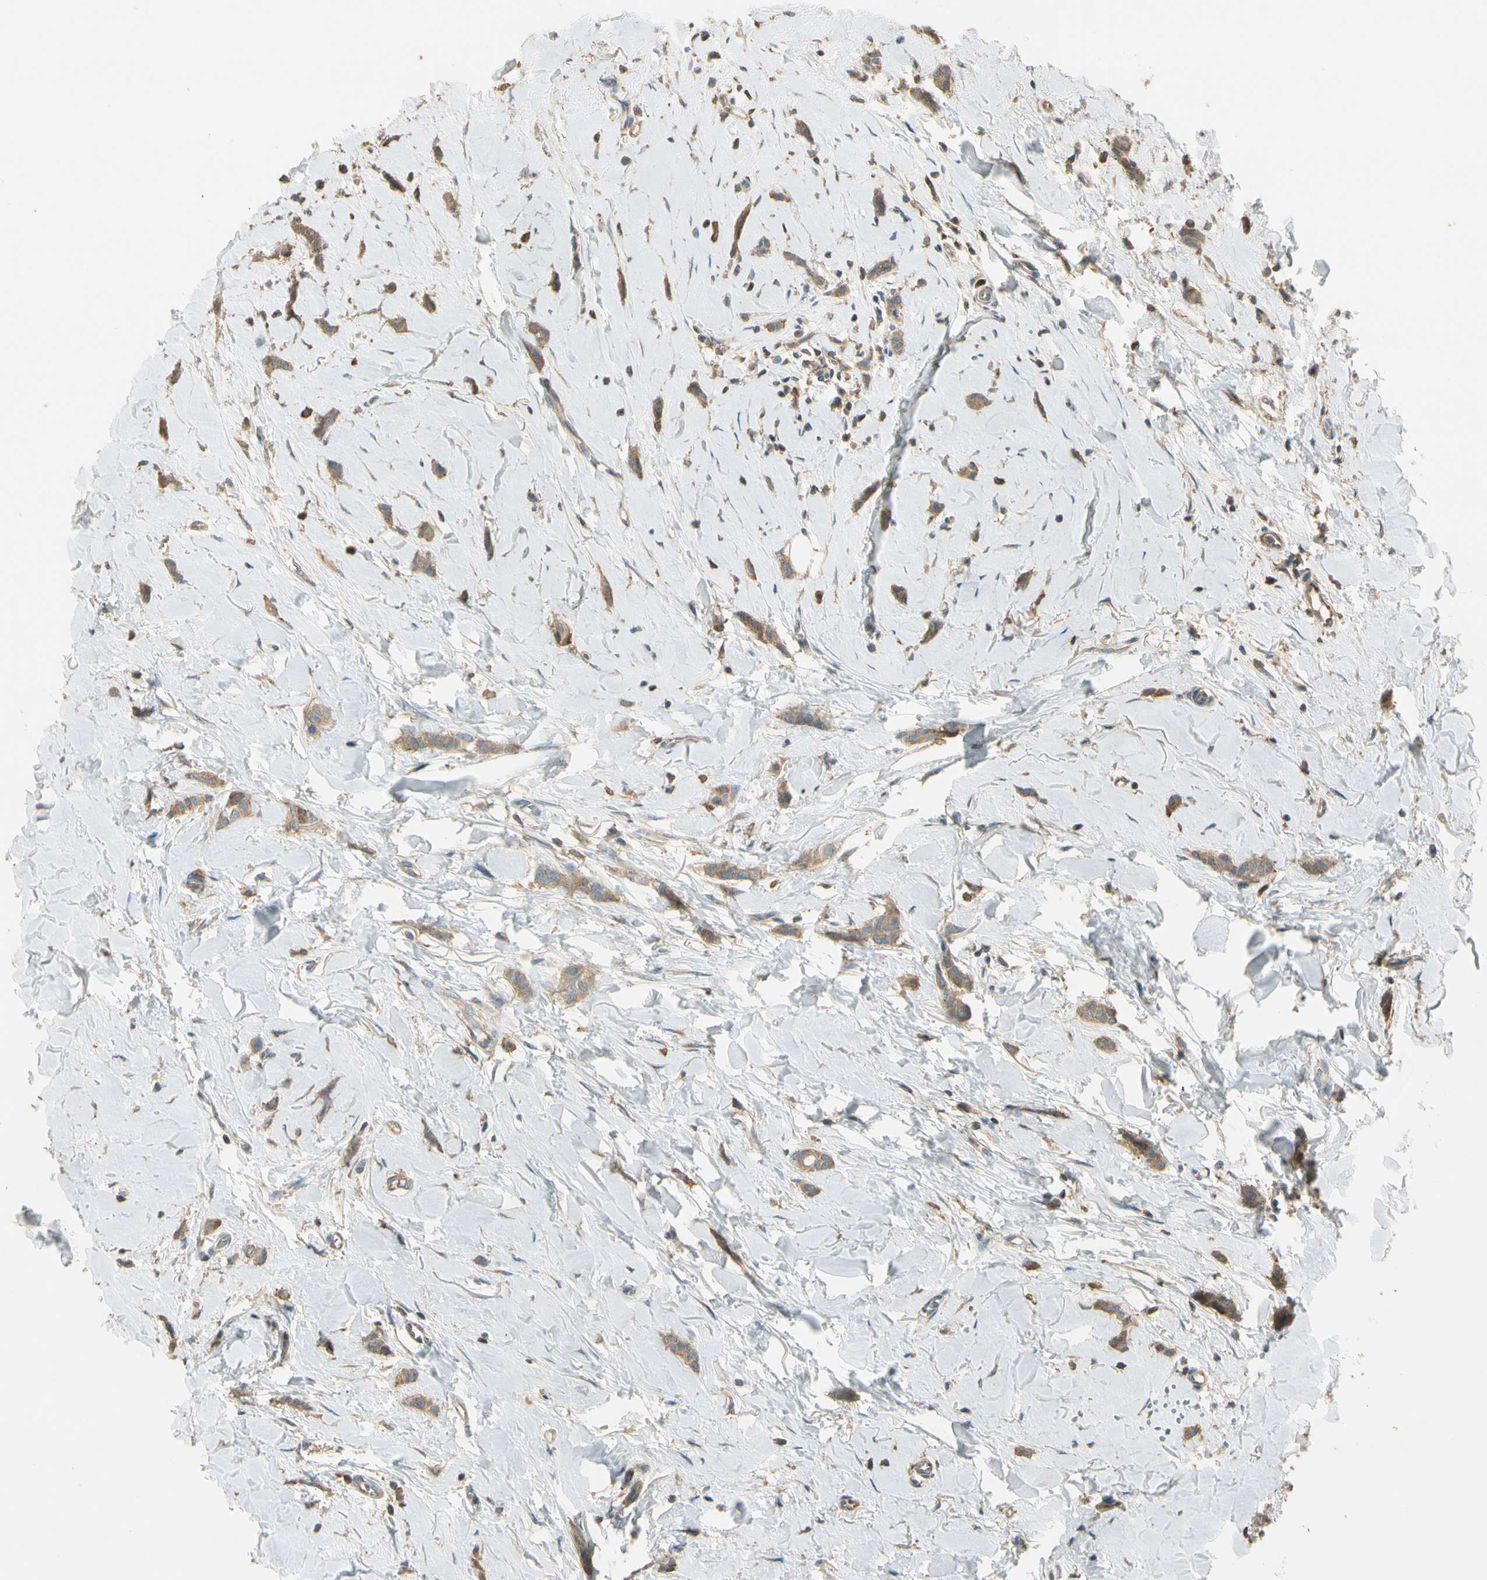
{"staining": {"intensity": "weak", "quantity": ">75%", "location": "cytoplasmic/membranous"}, "tissue": "breast cancer", "cell_type": "Tumor cells", "image_type": "cancer", "snomed": [{"axis": "morphology", "description": "Lobular carcinoma"}, {"axis": "topography", "description": "Skin"}, {"axis": "topography", "description": "Breast"}], "caption": "Human lobular carcinoma (breast) stained with a protein marker reveals weak staining in tumor cells.", "gene": "PLXNA1", "patient": {"sex": "female", "age": 46}}